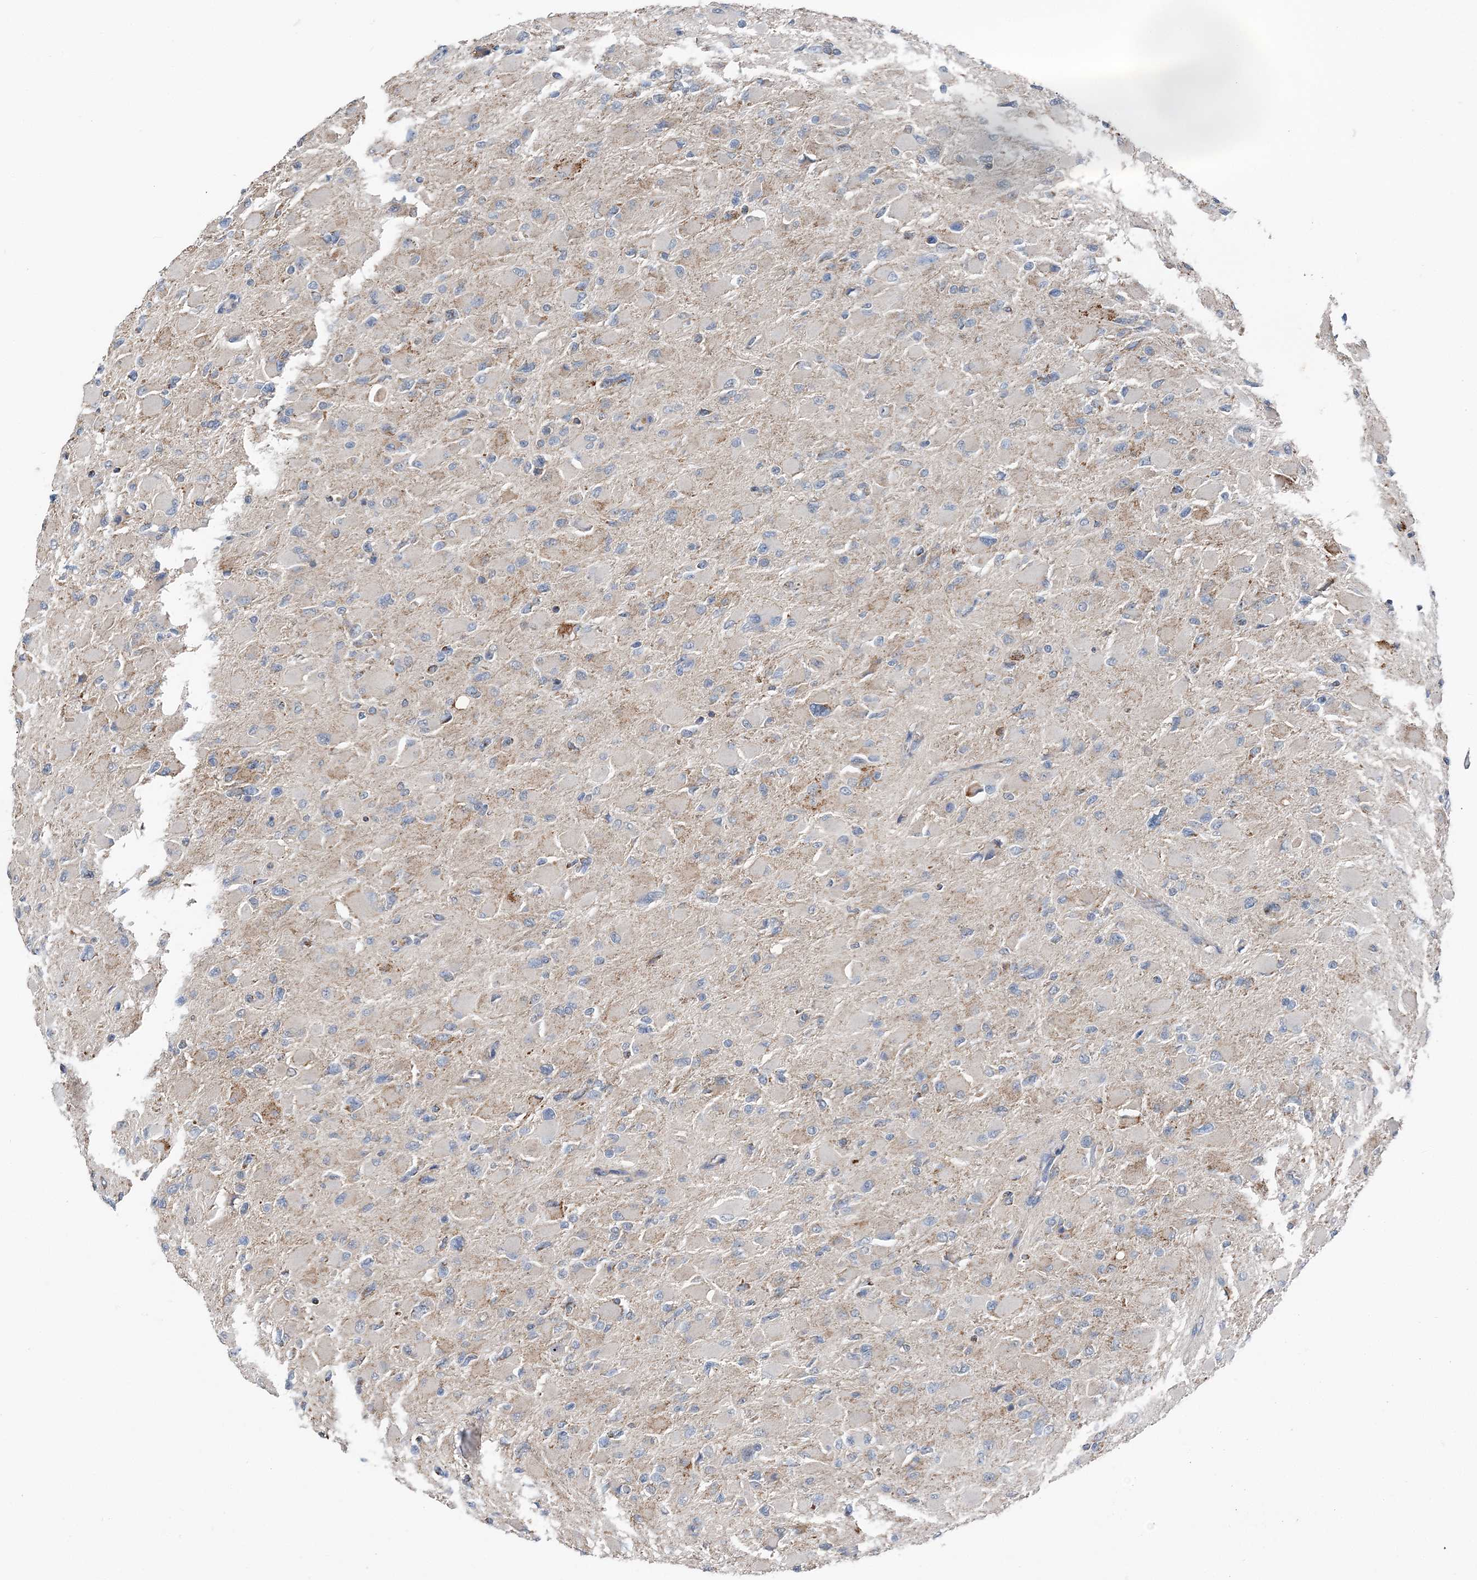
{"staining": {"intensity": "negative", "quantity": "none", "location": "none"}, "tissue": "glioma", "cell_type": "Tumor cells", "image_type": "cancer", "snomed": [{"axis": "morphology", "description": "Glioma, malignant, High grade"}, {"axis": "topography", "description": "Cerebral cortex"}], "caption": "IHC of human high-grade glioma (malignant) shows no positivity in tumor cells.", "gene": "SPRY2", "patient": {"sex": "female", "age": 36}}